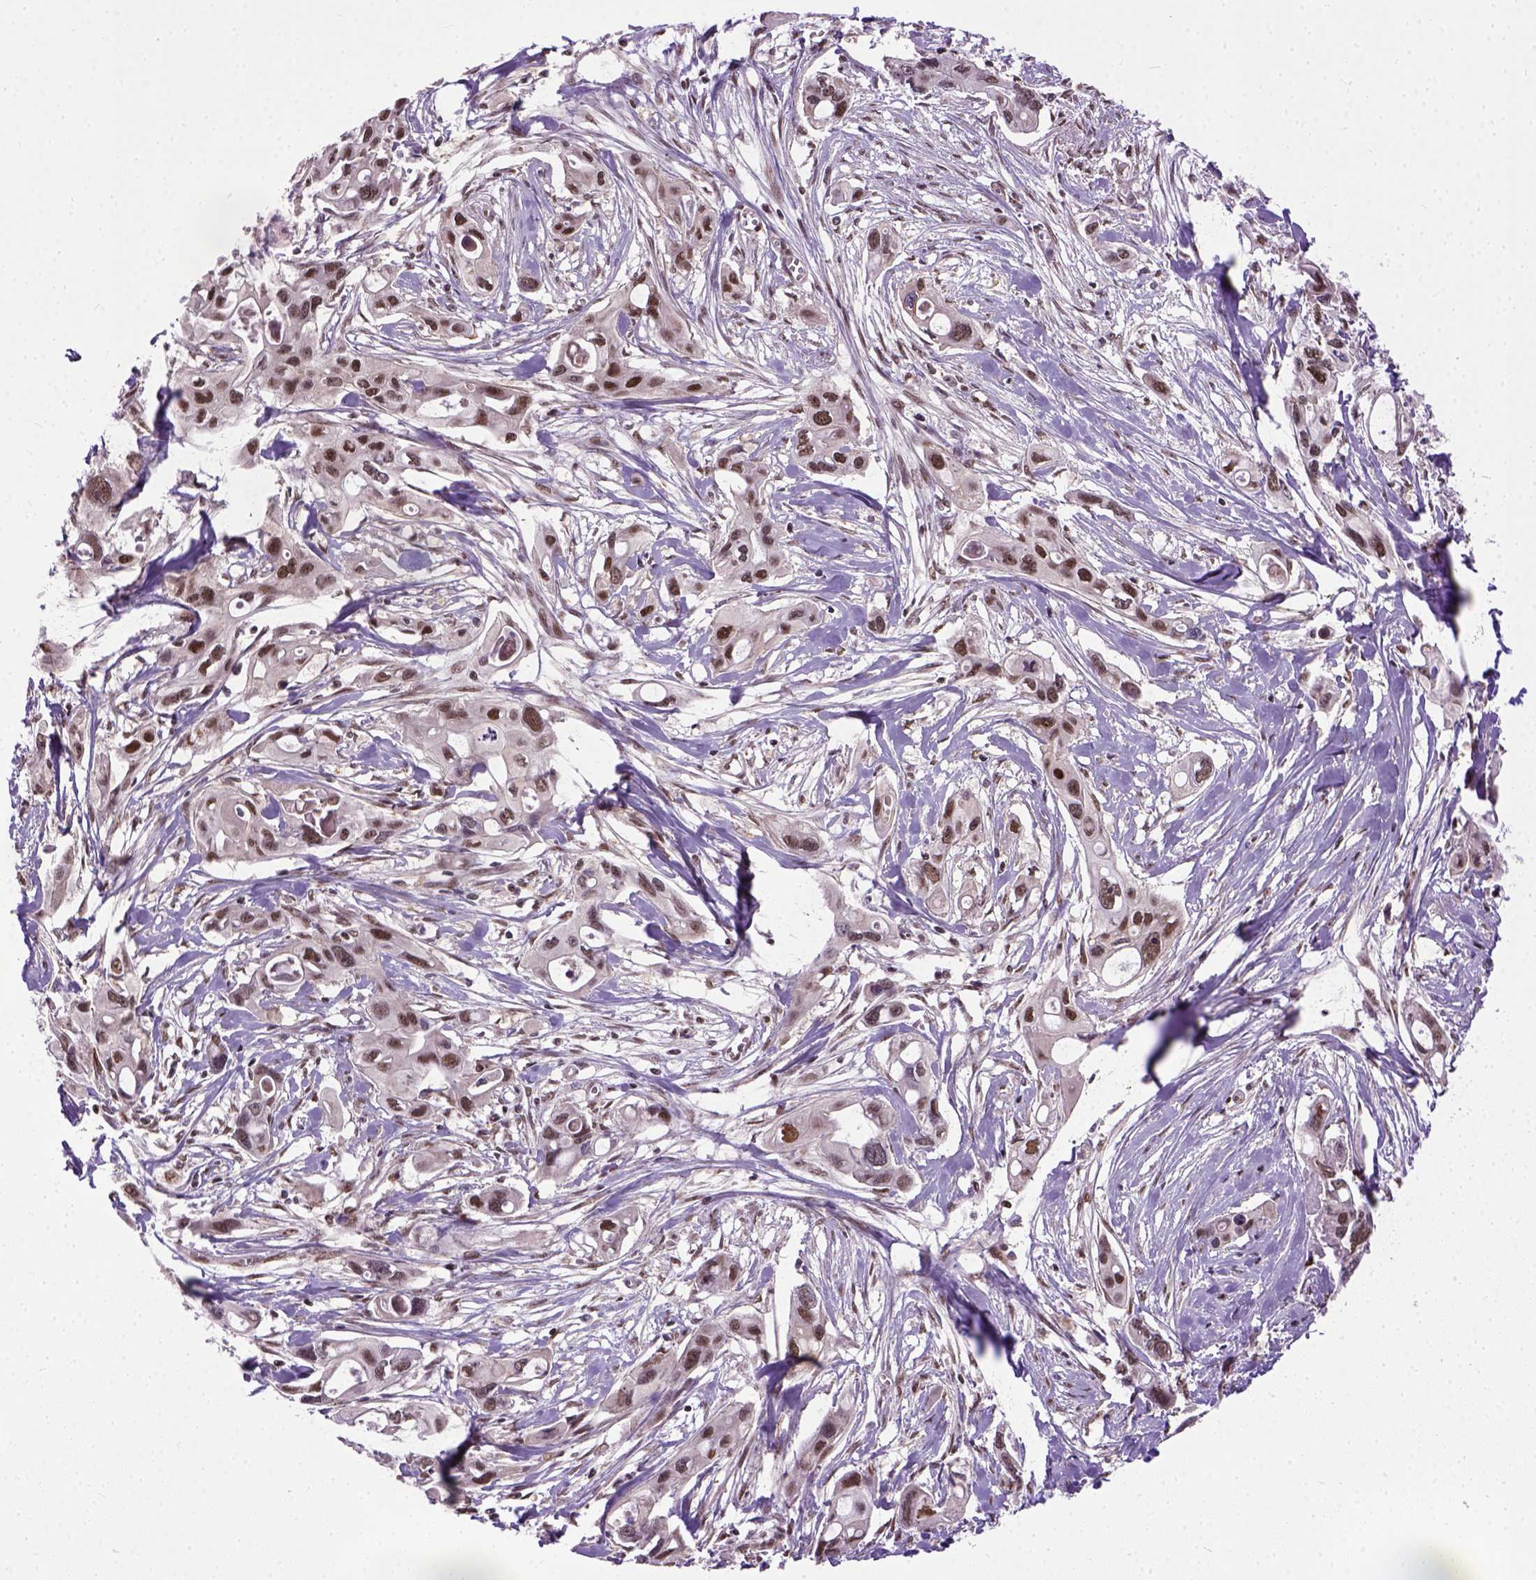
{"staining": {"intensity": "moderate", "quantity": ">75%", "location": "nuclear"}, "tissue": "pancreatic cancer", "cell_type": "Tumor cells", "image_type": "cancer", "snomed": [{"axis": "morphology", "description": "Adenocarcinoma, NOS"}, {"axis": "topography", "description": "Pancreas"}], "caption": "Brown immunohistochemical staining in human adenocarcinoma (pancreatic) reveals moderate nuclear expression in approximately >75% of tumor cells.", "gene": "UBA3", "patient": {"sex": "male", "age": 60}}